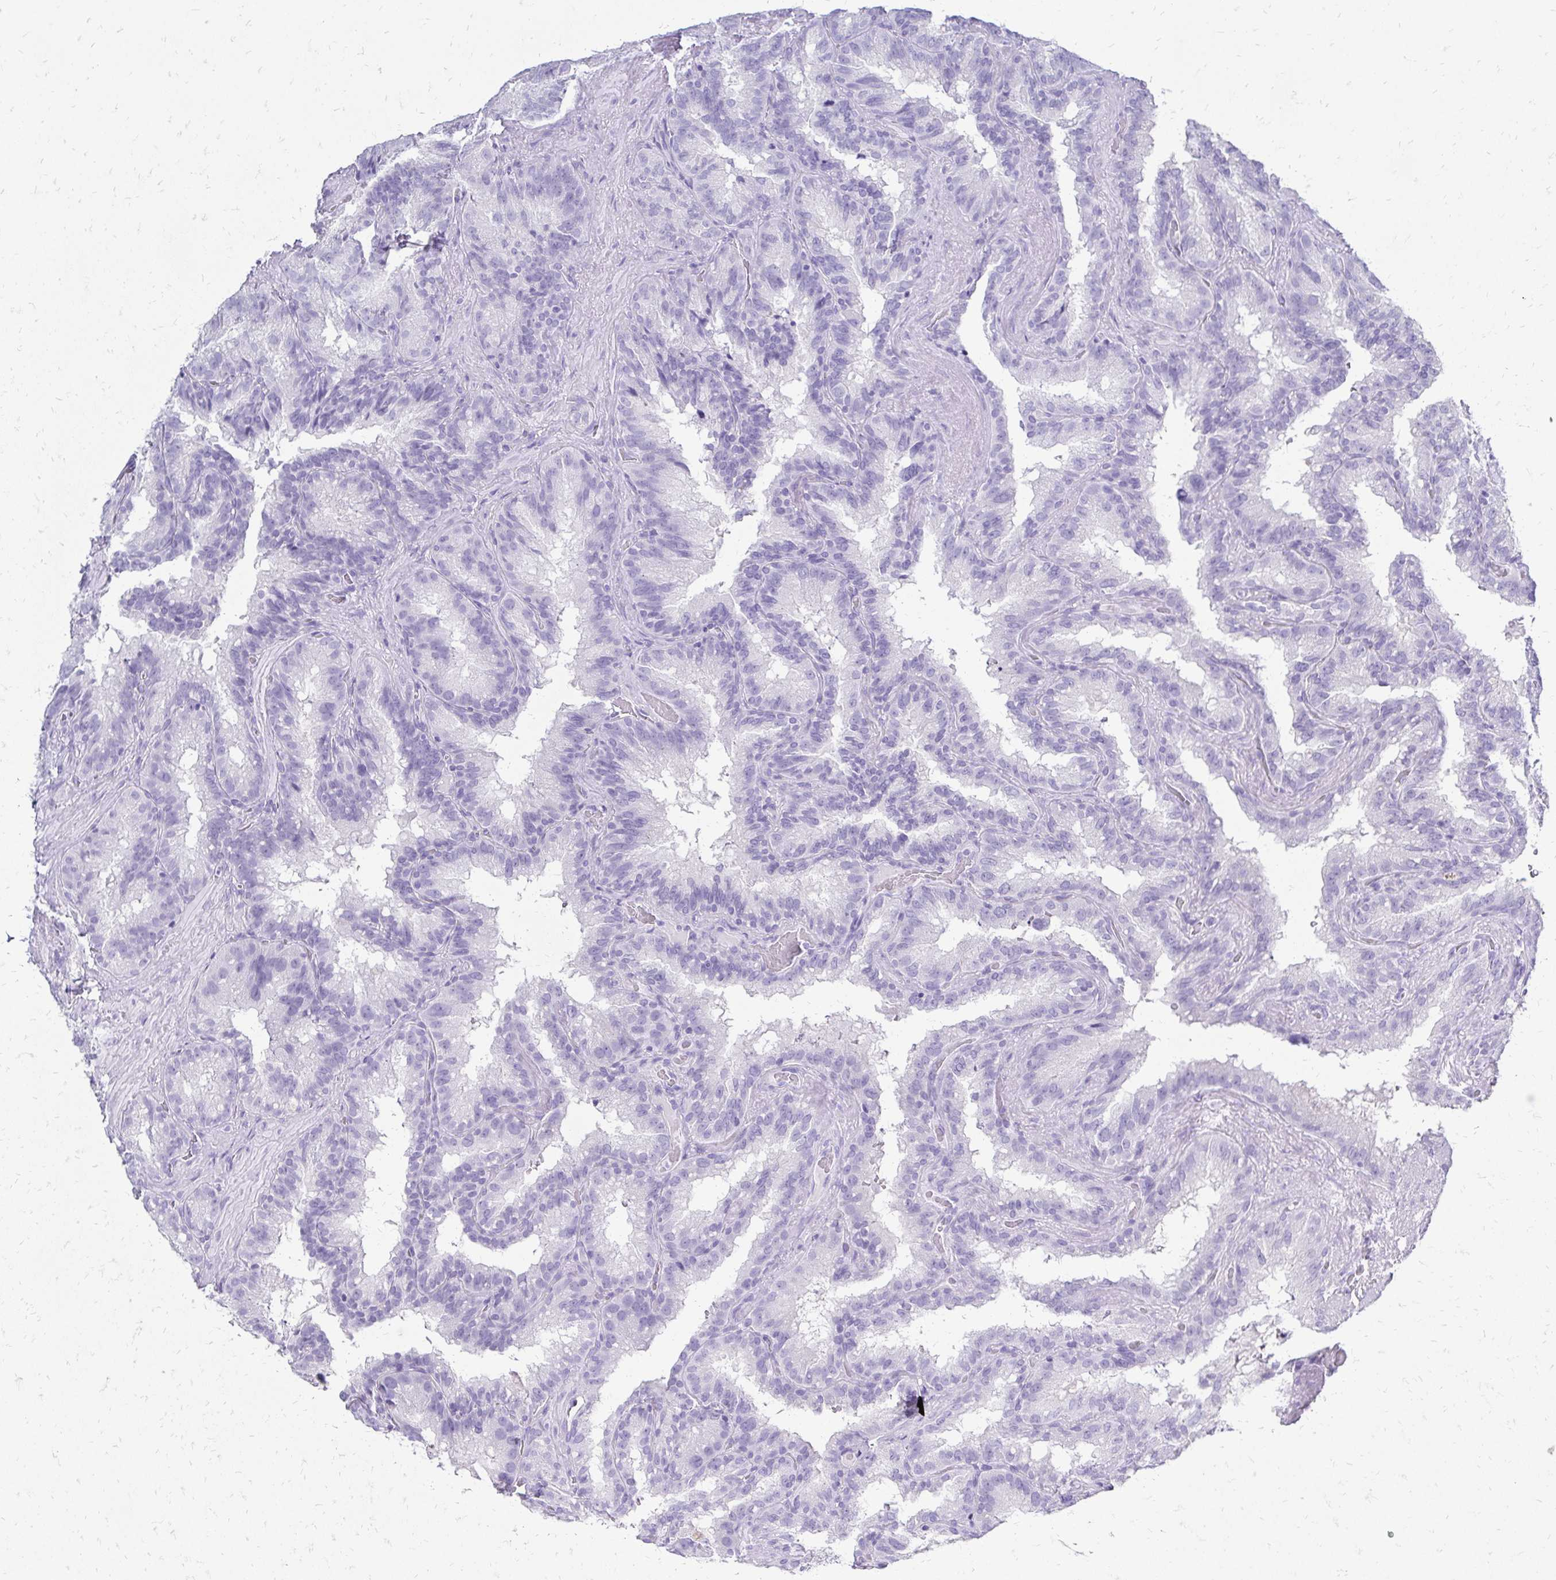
{"staining": {"intensity": "negative", "quantity": "none", "location": "none"}, "tissue": "seminal vesicle", "cell_type": "Glandular cells", "image_type": "normal", "snomed": [{"axis": "morphology", "description": "Normal tissue, NOS"}, {"axis": "topography", "description": "Seminal veicle"}], "caption": "Protein analysis of normal seminal vesicle reveals no significant staining in glandular cells. Brightfield microscopy of immunohistochemistry stained with DAB (brown) and hematoxylin (blue), captured at high magnification.", "gene": "SLC32A1", "patient": {"sex": "male", "age": 60}}